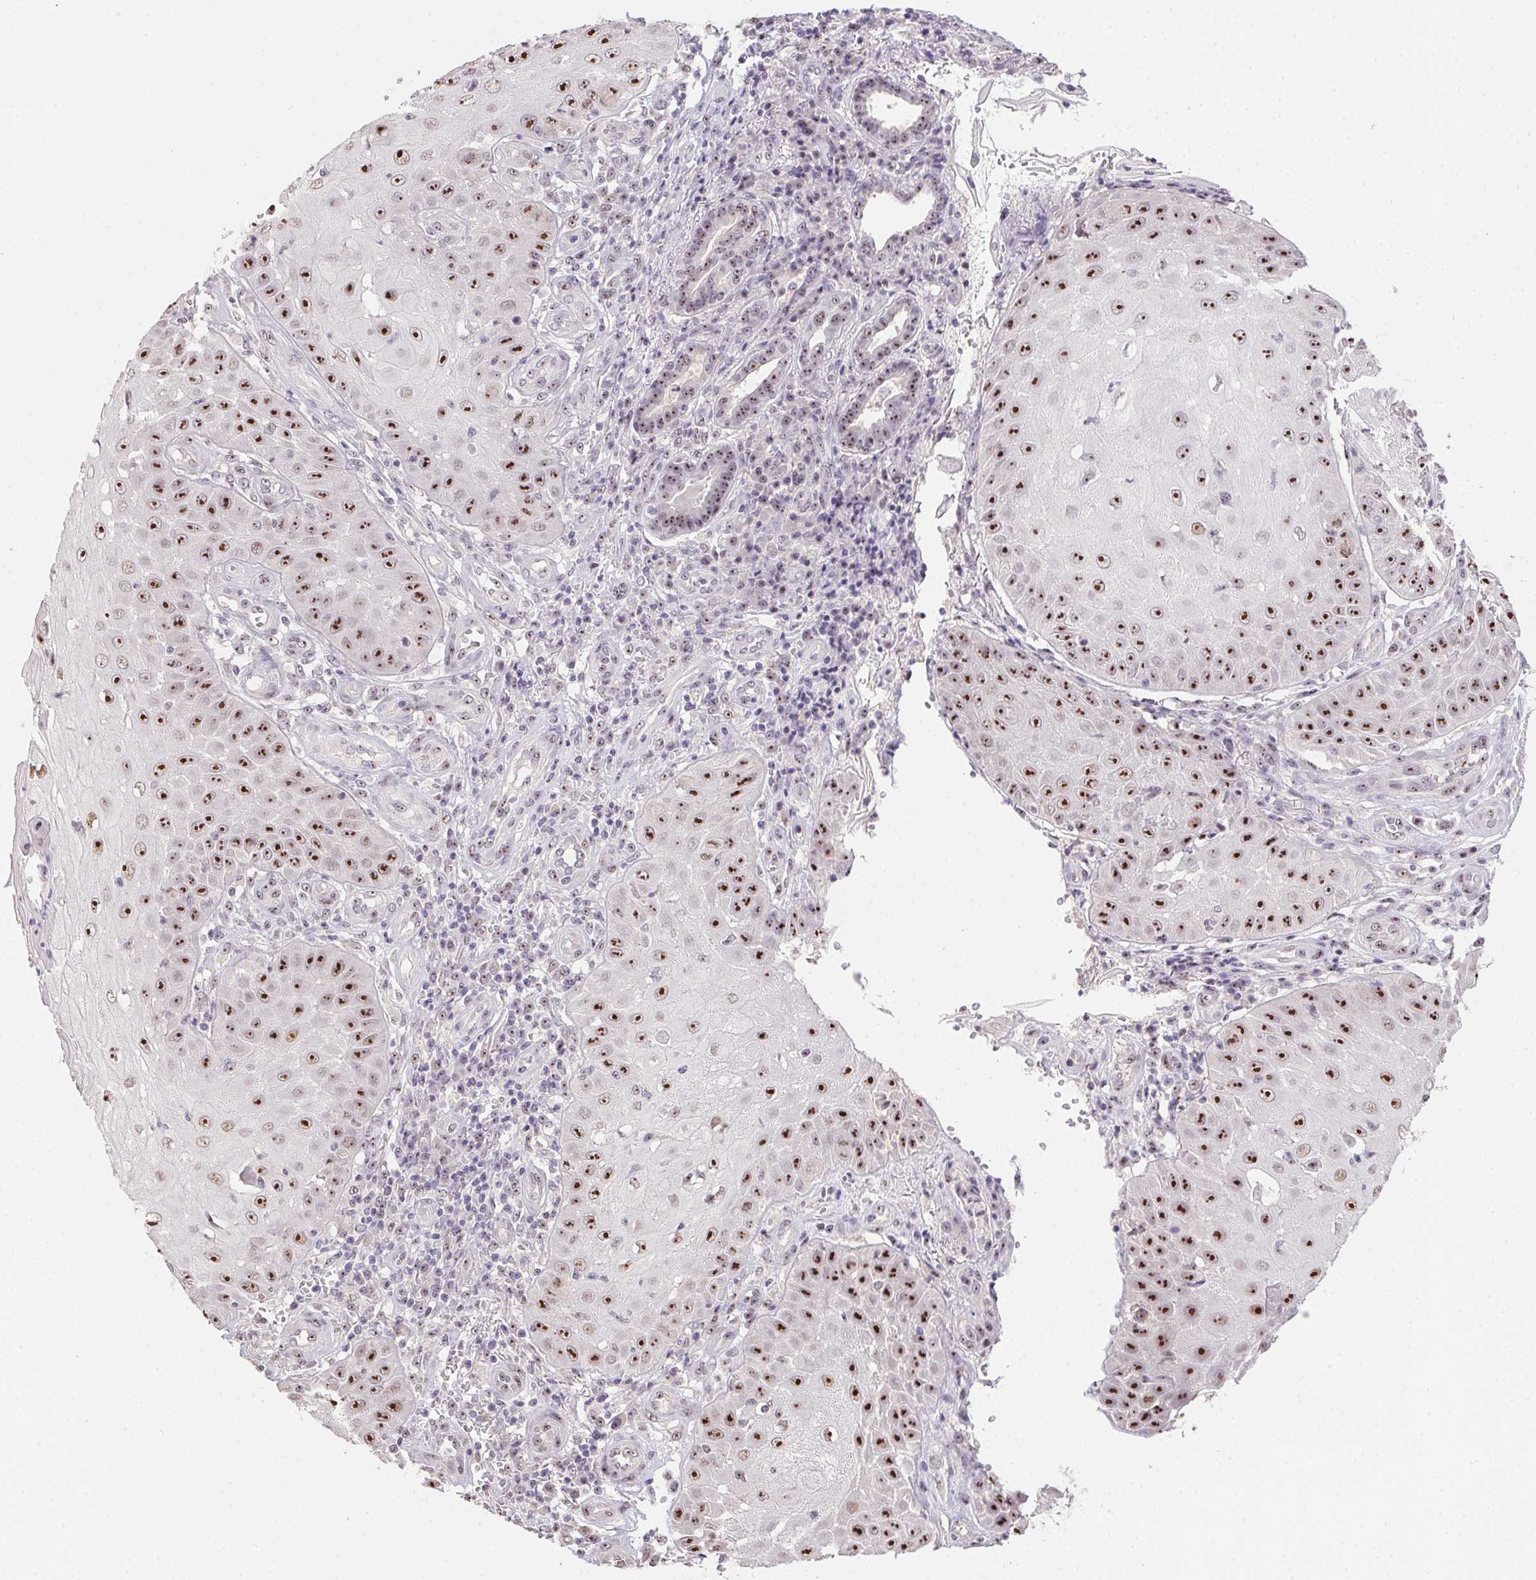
{"staining": {"intensity": "strong", "quantity": ">75%", "location": "nuclear"}, "tissue": "skin cancer", "cell_type": "Tumor cells", "image_type": "cancer", "snomed": [{"axis": "morphology", "description": "Squamous cell carcinoma, NOS"}, {"axis": "topography", "description": "Skin"}], "caption": "Immunohistochemistry (IHC) photomicrograph of neoplastic tissue: human skin cancer (squamous cell carcinoma) stained using immunohistochemistry shows high levels of strong protein expression localized specifically in the nuclear of tumor cells, appearing as a nuclear brown color.", "gene": "BATF2", "patient": {"sex": "male", "age": 70}}